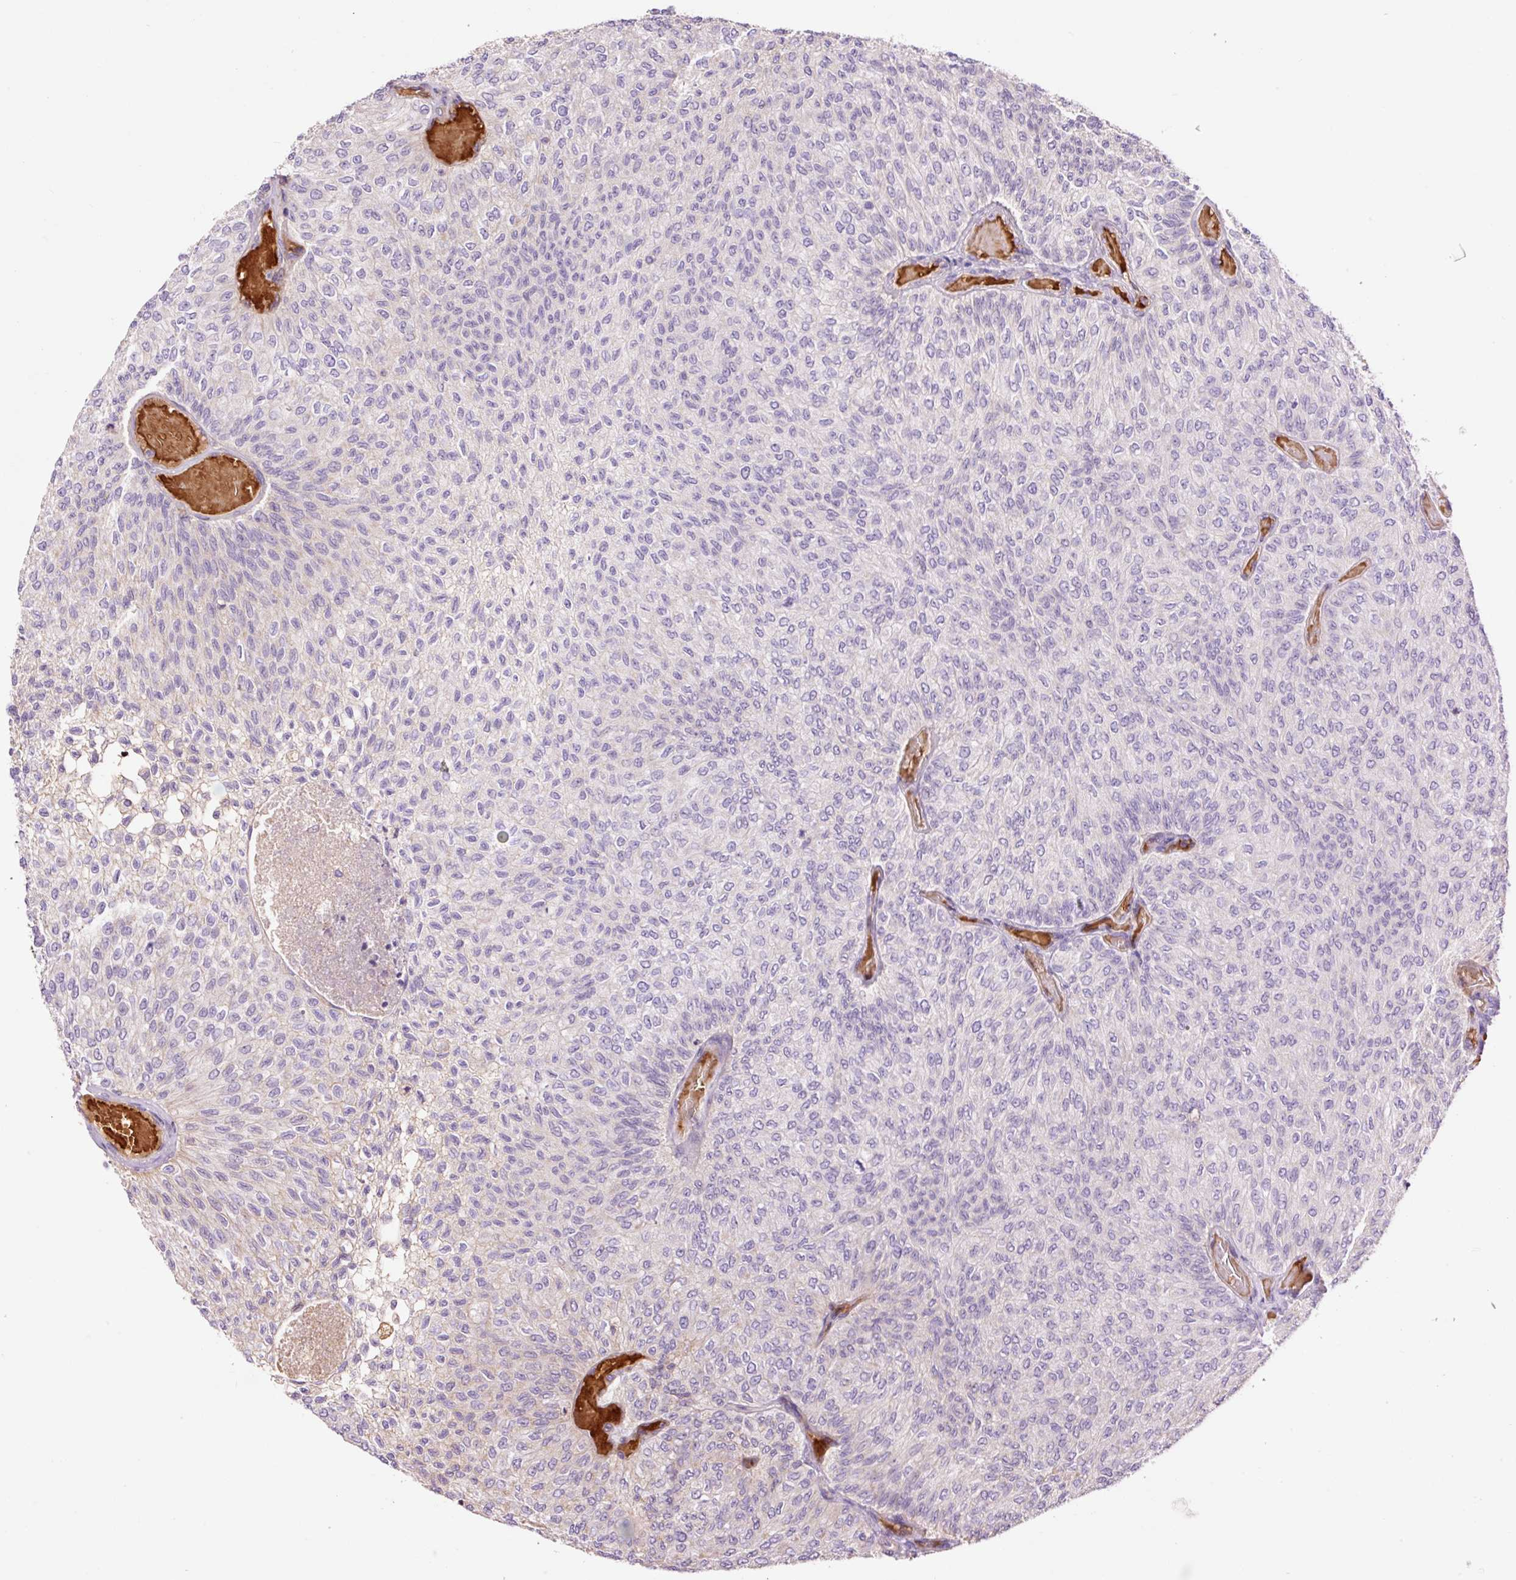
{"staining": {"intensity": "weak", "quantity": "<25%", "location": "cytoplasmic/membranous"}, "tissue": "urothelial cancer", "cell_type": "Tumor cells", "image_type": "cancer", "snomed": [{"axis": "morphology", "description": "Urothelial carcinoma, Low grade"}, {"axis": "topography", "description": "Urinary bladder"}], "caption": "A high-resolution image shows IHC staining of urothelial cancer, which shows no significant positivity in tumor cells.", "gene": "TMEM235", "patient": {"sex": "male", "age": 78}}